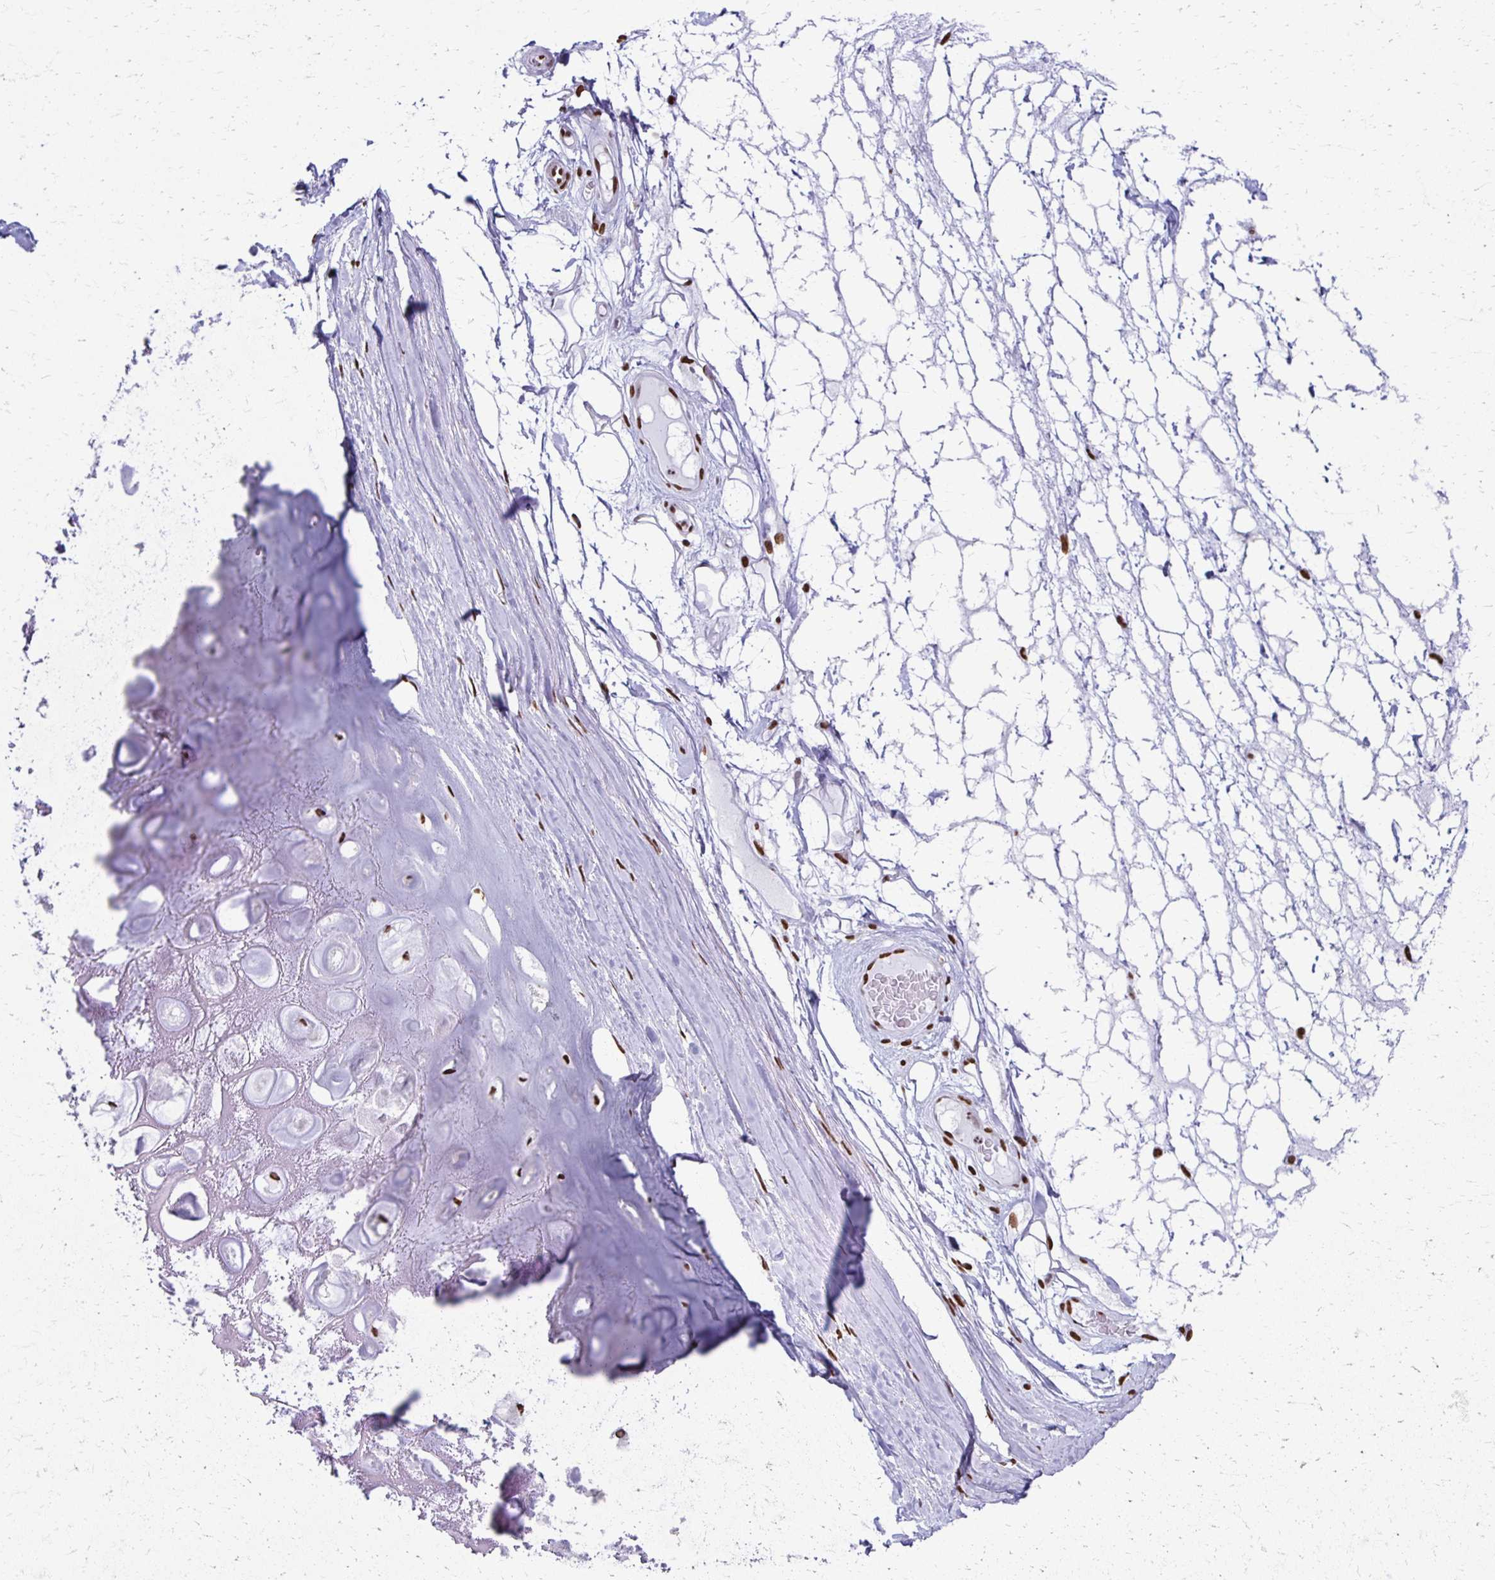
{"staining": {"intensity": "strong", "quantity": "<25%", "location": "nuclear"}, "tissue": "adipose tissue", "cell_type": "Adipocytes", "image_type": "normal", "snomed": [{"axis": "morphology", "description": "Normal tissue, NOS"}, {"axis": "topography", "description": "Lymph node"}, {"axis": "topography", "description": "Cartilage tissue"}, {"axis": "topography", "description": "Nasopharynx"}], "caption": "Adipocytes exhibit strong nuclear expression in approximately <25% of cells in normal adipose tissue.", "gene": "NONO", "patient": {"sex": "male", "age": 63}}